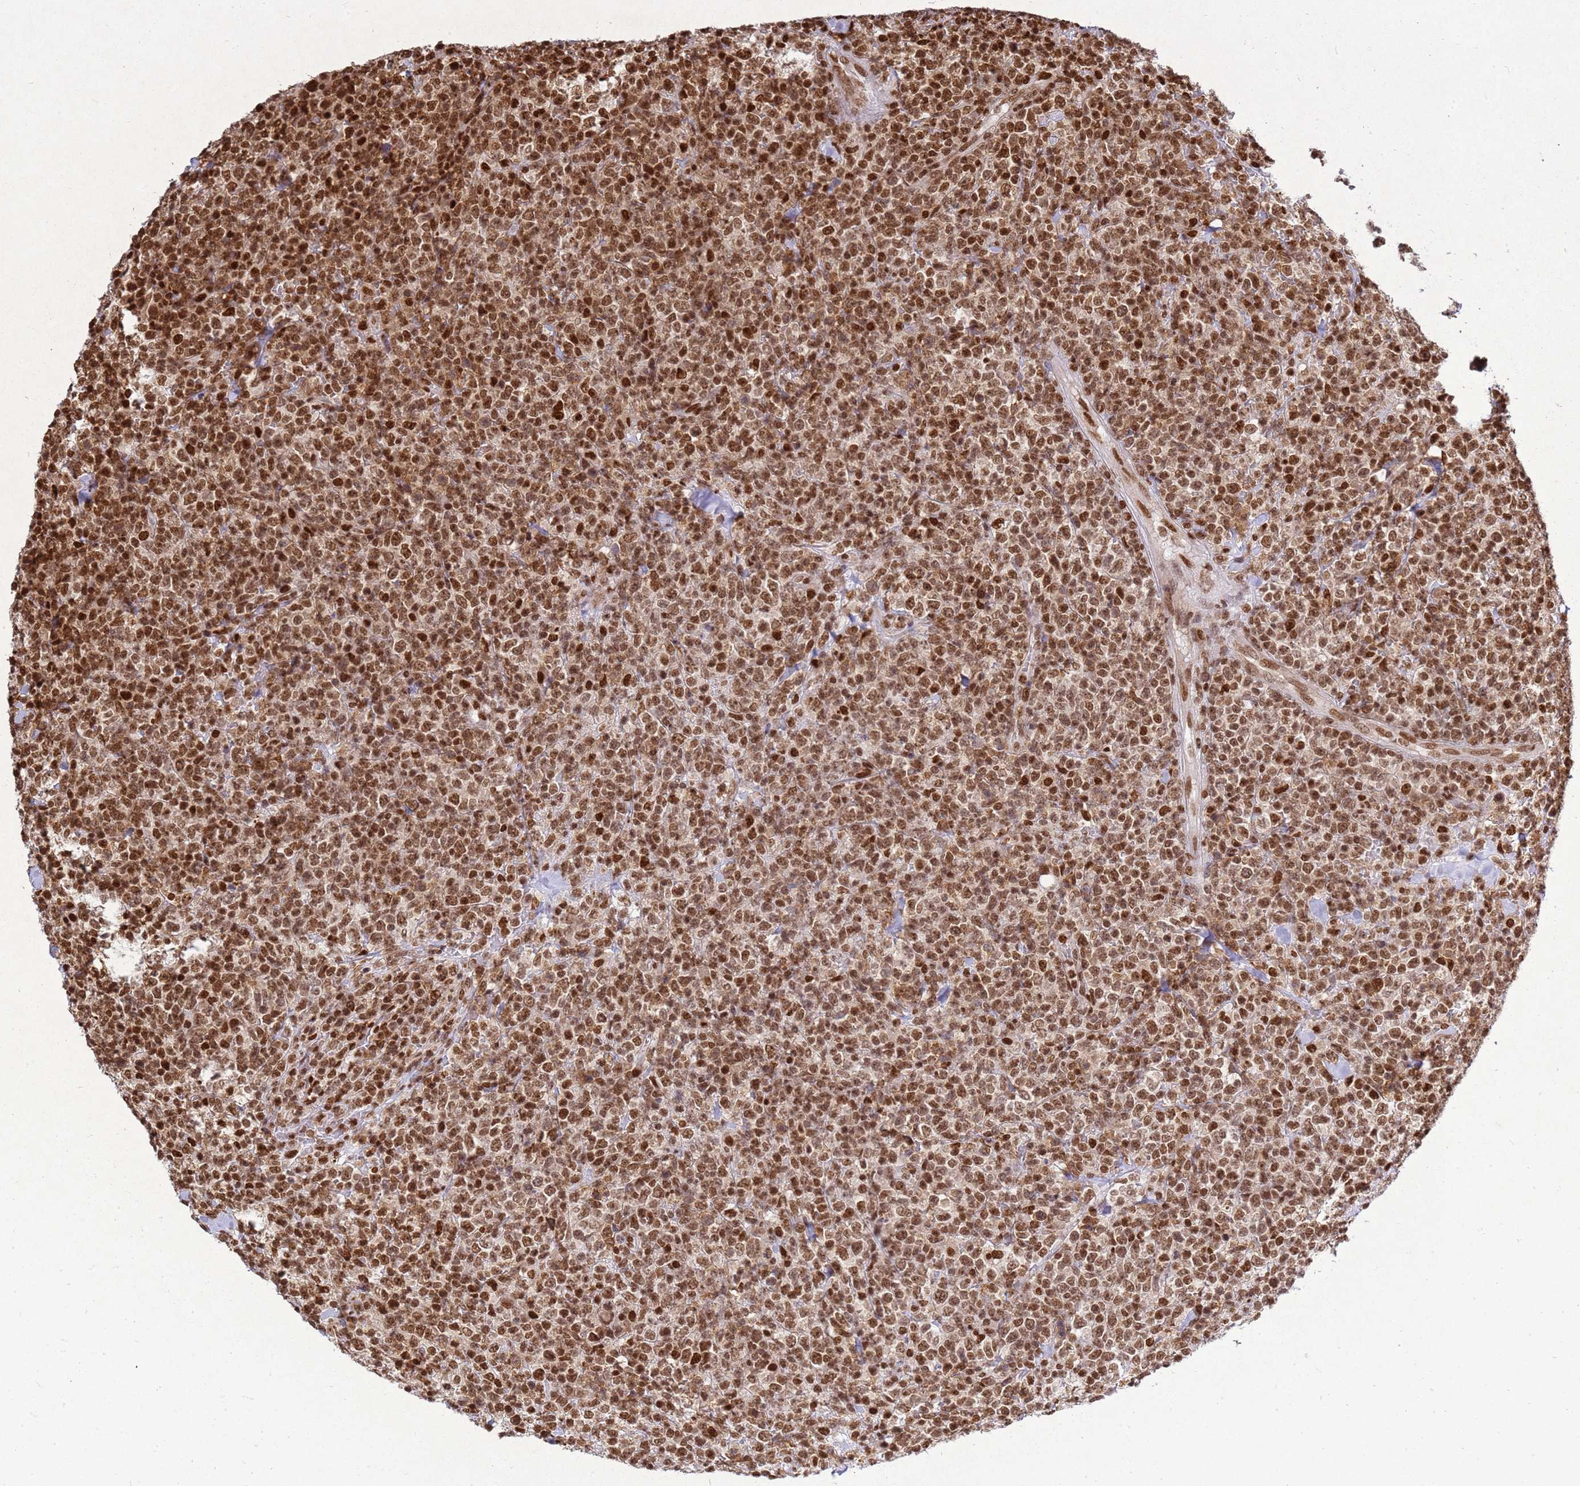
{"staining": {"intensity": "moderate", "quantity": ">75%", "location": "nuclear"}, "tissue": "lymphoma", "cell_type": "Tumor cells", "image_type": "cancer", "snomed": [{"axis": "morphology", "description": "Malignant lymphoma, non-Hodgkin's type, High grade"}, {"axis": "topography", "description": "Colon"}], "caption": "Human lymphoma stained for a protein (brown) displays moderate nuclear positive positivity in about >75% of tumor cells.", "gene": "APEX1", "patient": {"sex": "female", "age": 53}}